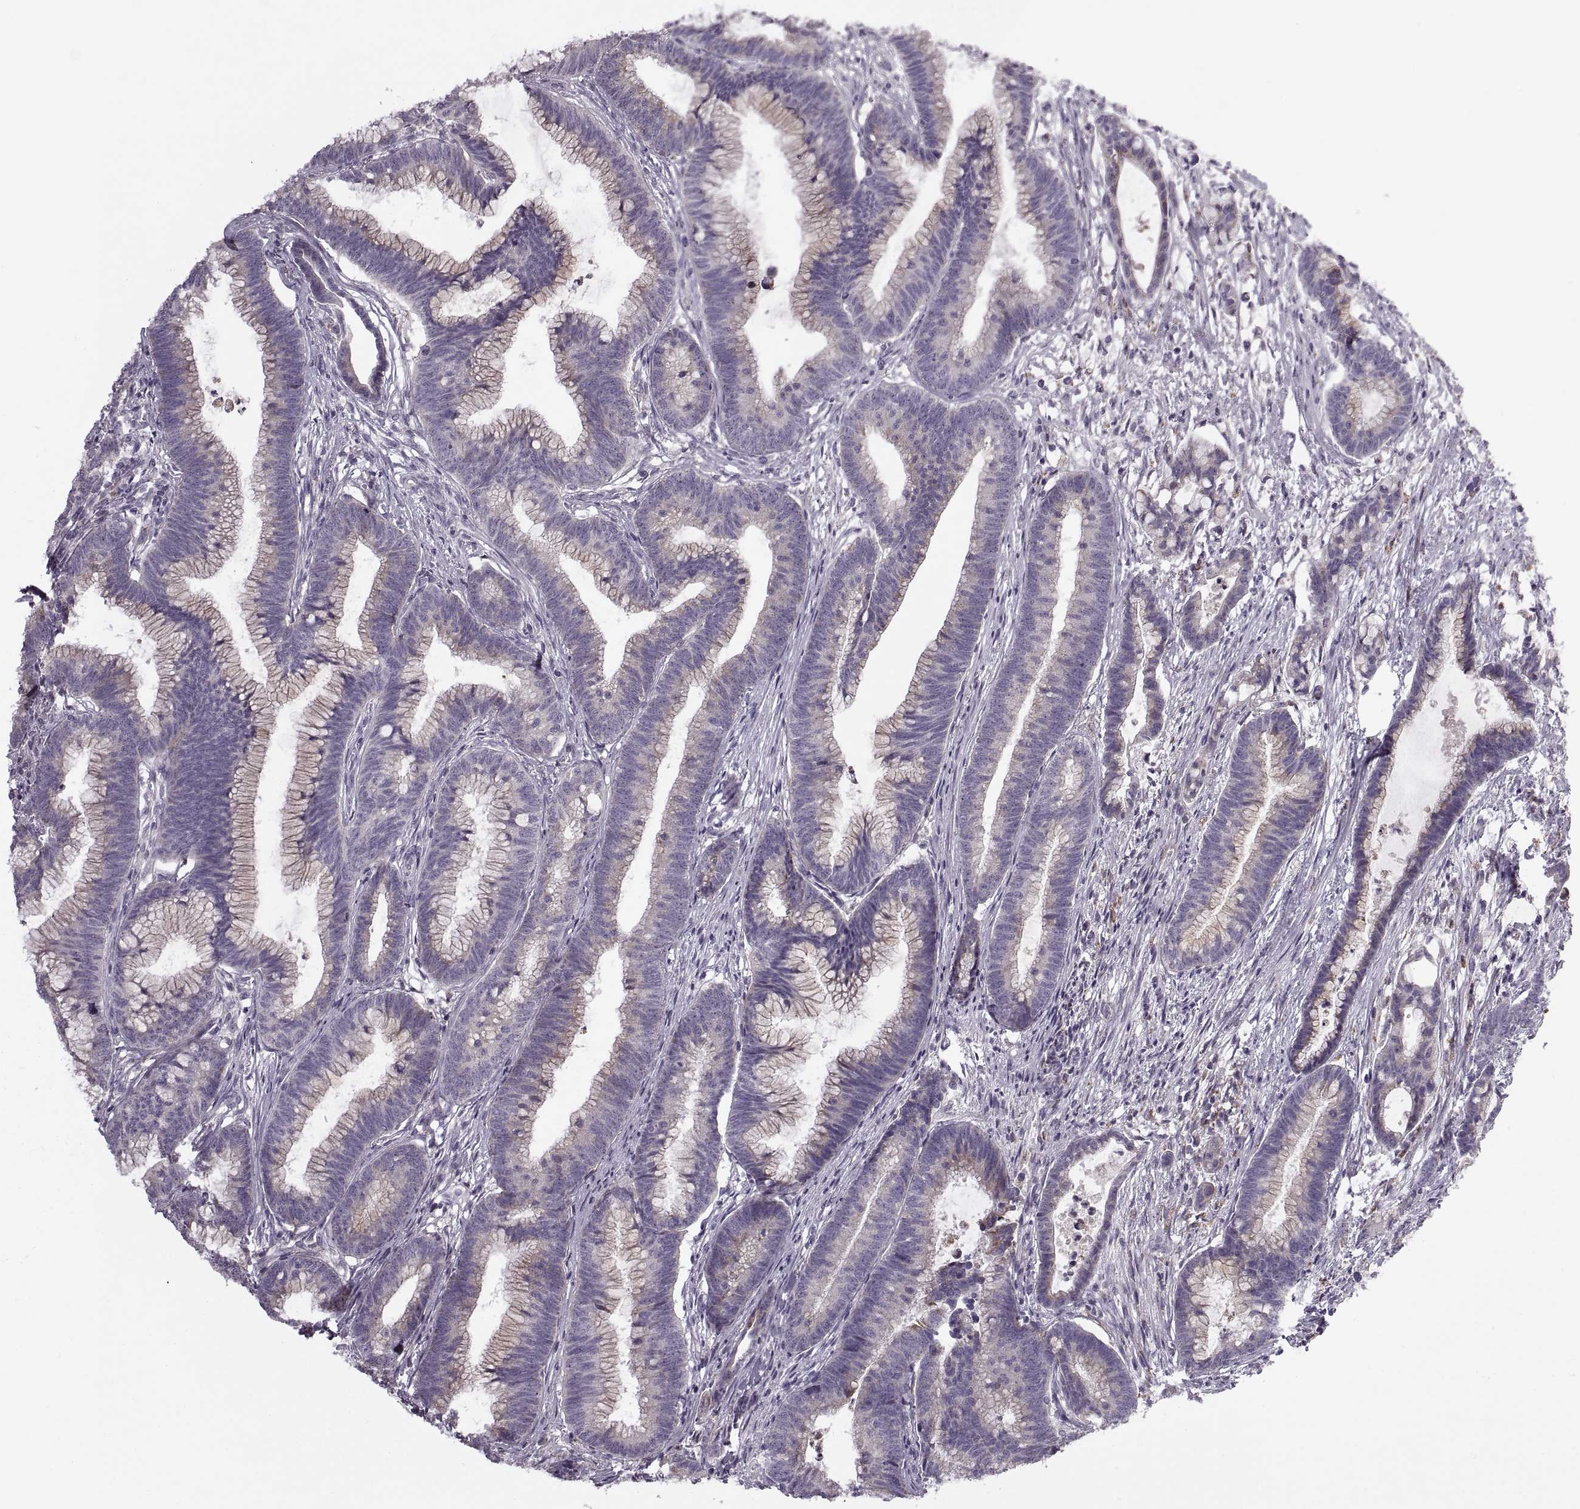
{"staining": {"intensity": "negative", "quantity": "none", "location": "none"}, "tissue": "colorectal cancer", "cell_type": "Tumor cells", "image_type": "cancer", "snomed": [{"axis": "morphology", "description": "Adenocarcinoma, NOS"}, {"axis": "topography", "description": "Colon"}], "caption": "Tumor cells are negative for brown protein staining in colorectal cancer (adenocarcinoma).", "gene": "PIERCE1", "patient": {"sex": "female", "age": 78}}